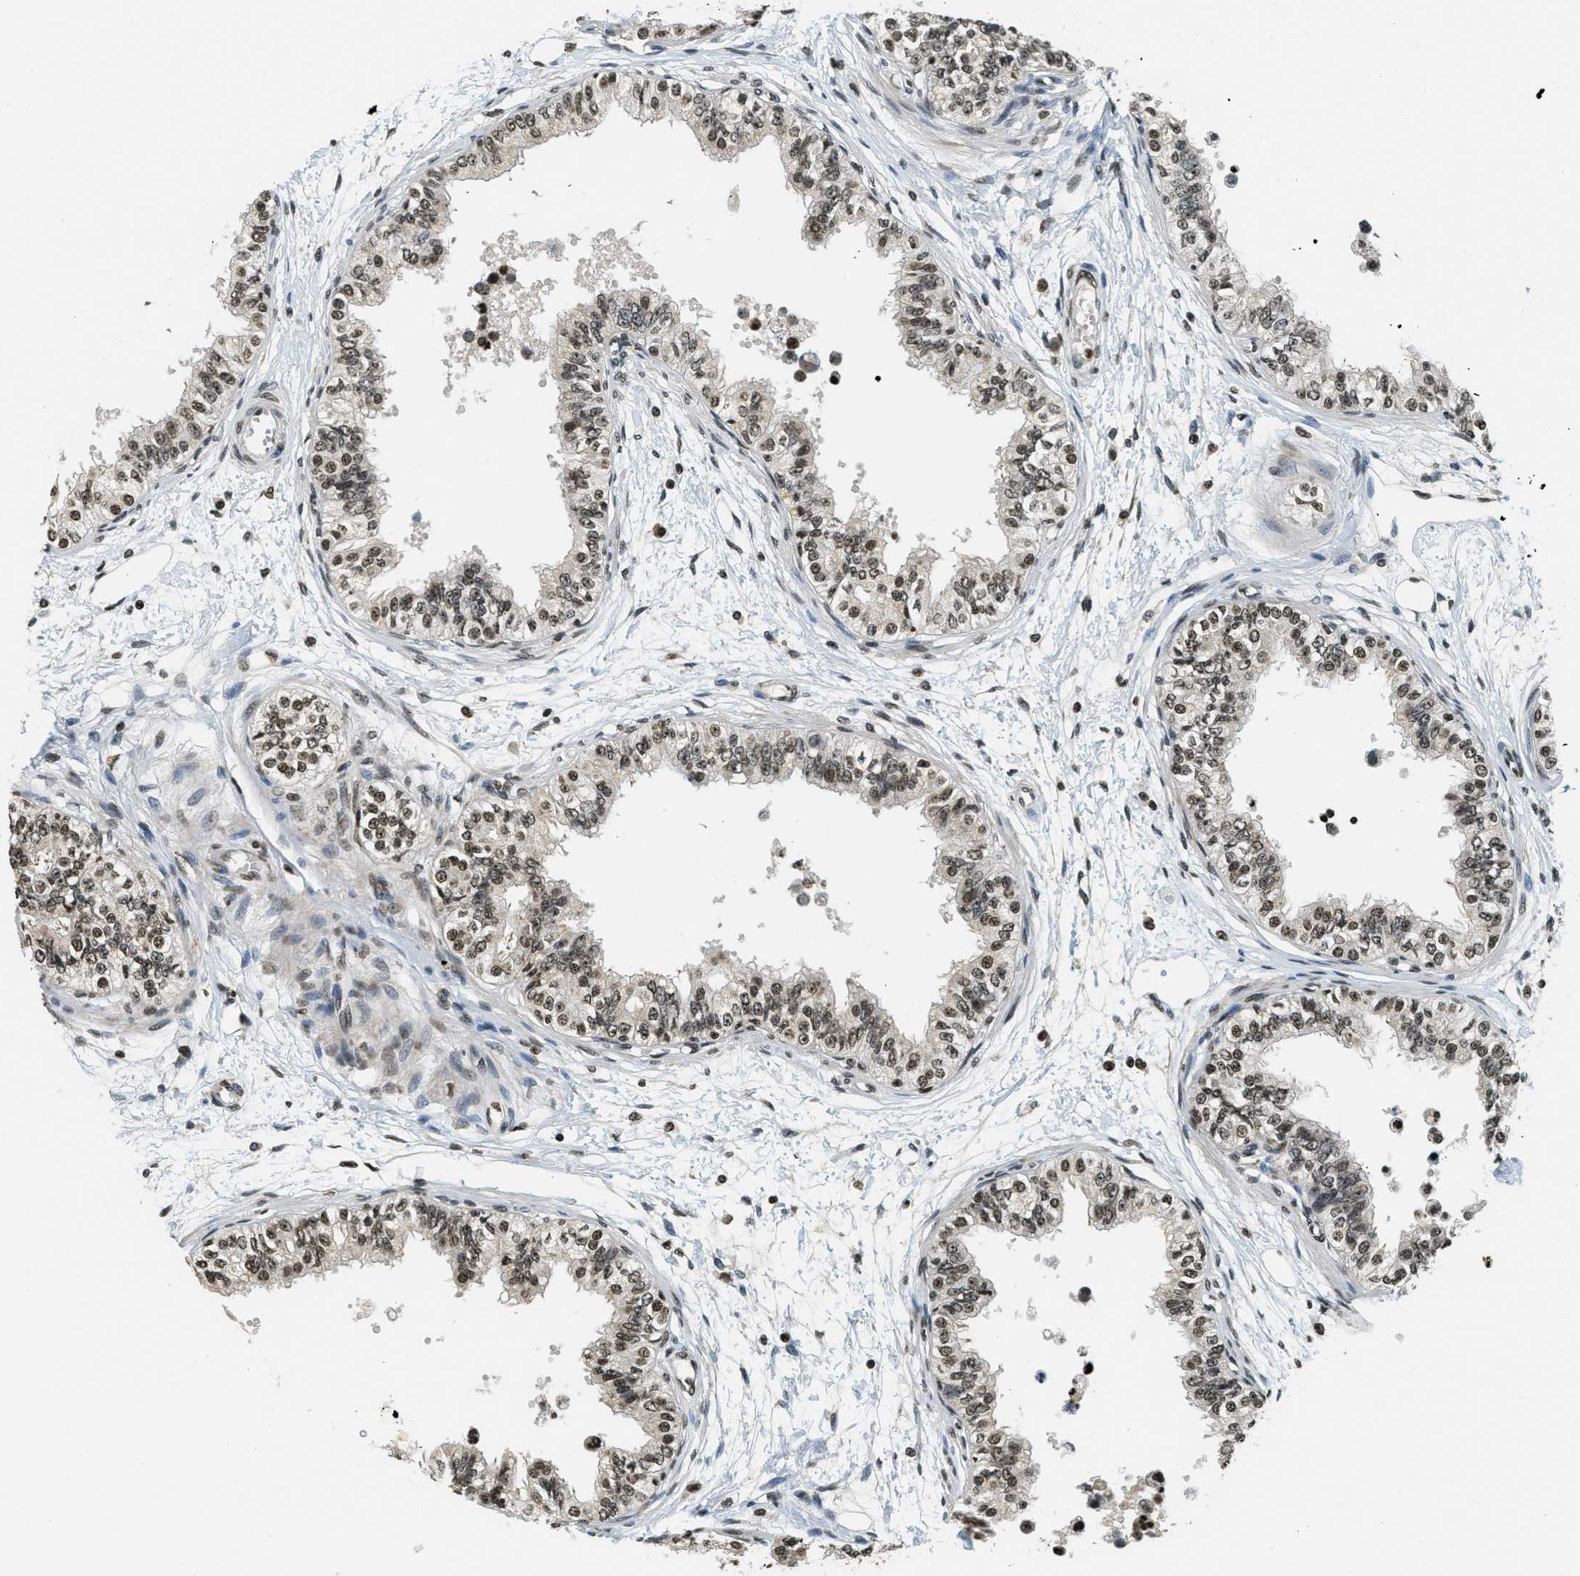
{"staining": {"intensity": "moderate", "quantity": ">75%", "location": "nuclear"}, "tissue": "epididymis", "cell_type": "Glandular cells", "image_type": "normal", "snomed": [{"axis": "morphology", "description": "Normal tissue, NOS"}, {"axis": "morphology", "description": "Adenocarcinoma, metastatic, NOS"}, {"axis": "topography", "description": "Testis"}, {"axis": "topography", "description": "Epididymis"}], "caption": "Epididymis stained with immunohistochemistry displays moderate nuclear staining in approximately >75% of glandular cells. (brown staining indicates protein expression, while blue staining denotes nuclei).", "gene": "LDB2", "patient": {"sex": "male", "age": 26}}